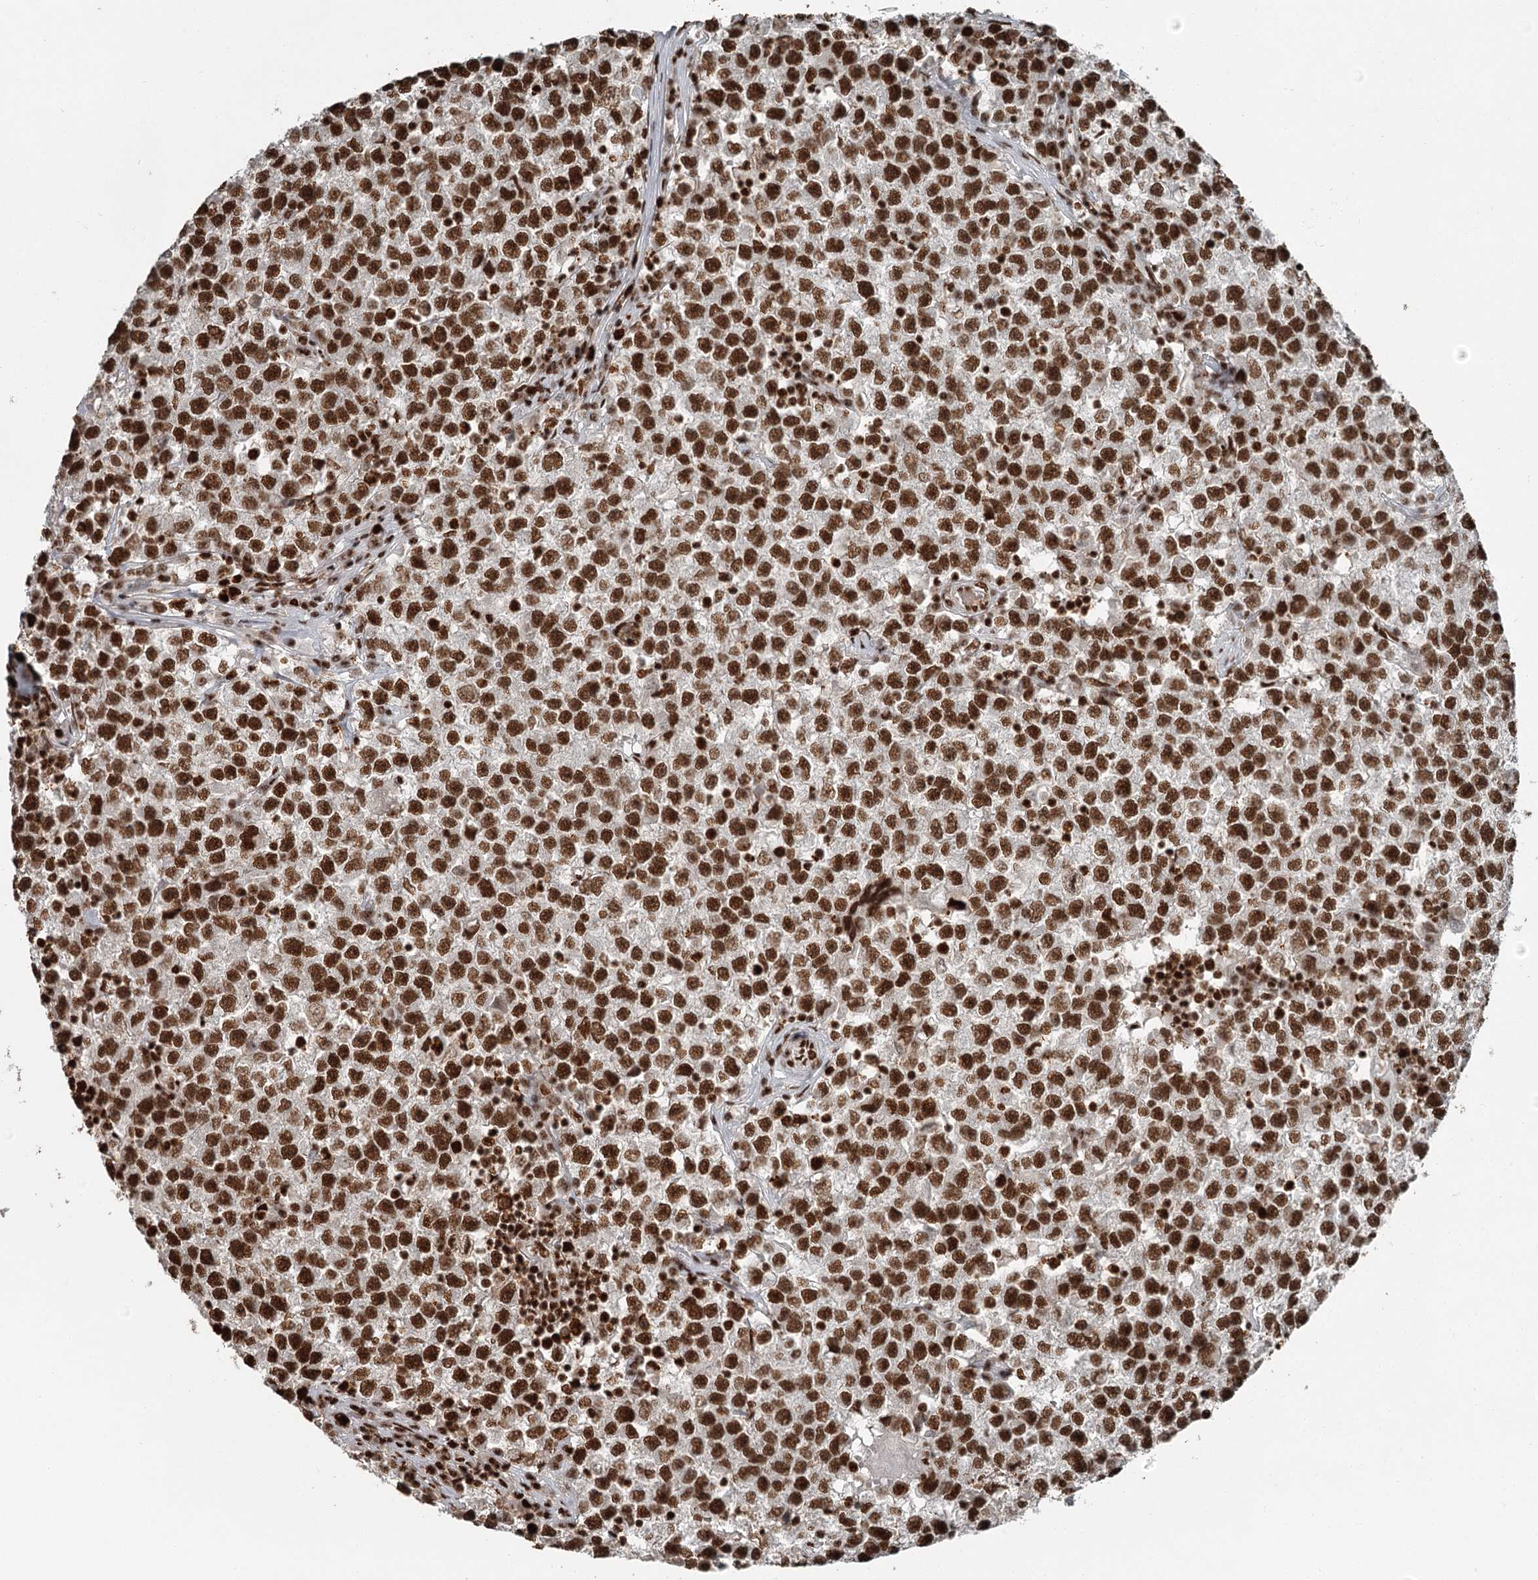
{"staining": {"intensity": "strong", "quantity": ">75%", "location": "nuclear"}, "tissue": "testis cancer", "cell_type": "Tumor cells", "image_type": "cancer", "snomed": [{"axis": "morphology", "description": "Seminoma, NOS"}, {"axis": "topography", "description": "Testis"}], "caption": "Testis cancer (seminoma) stained with a brown dye shows strong nuclear positive staining in approximately >75% of tumor cells.", "gene": "RBBP7", "patient": {"sex": "male", "age": 22}}